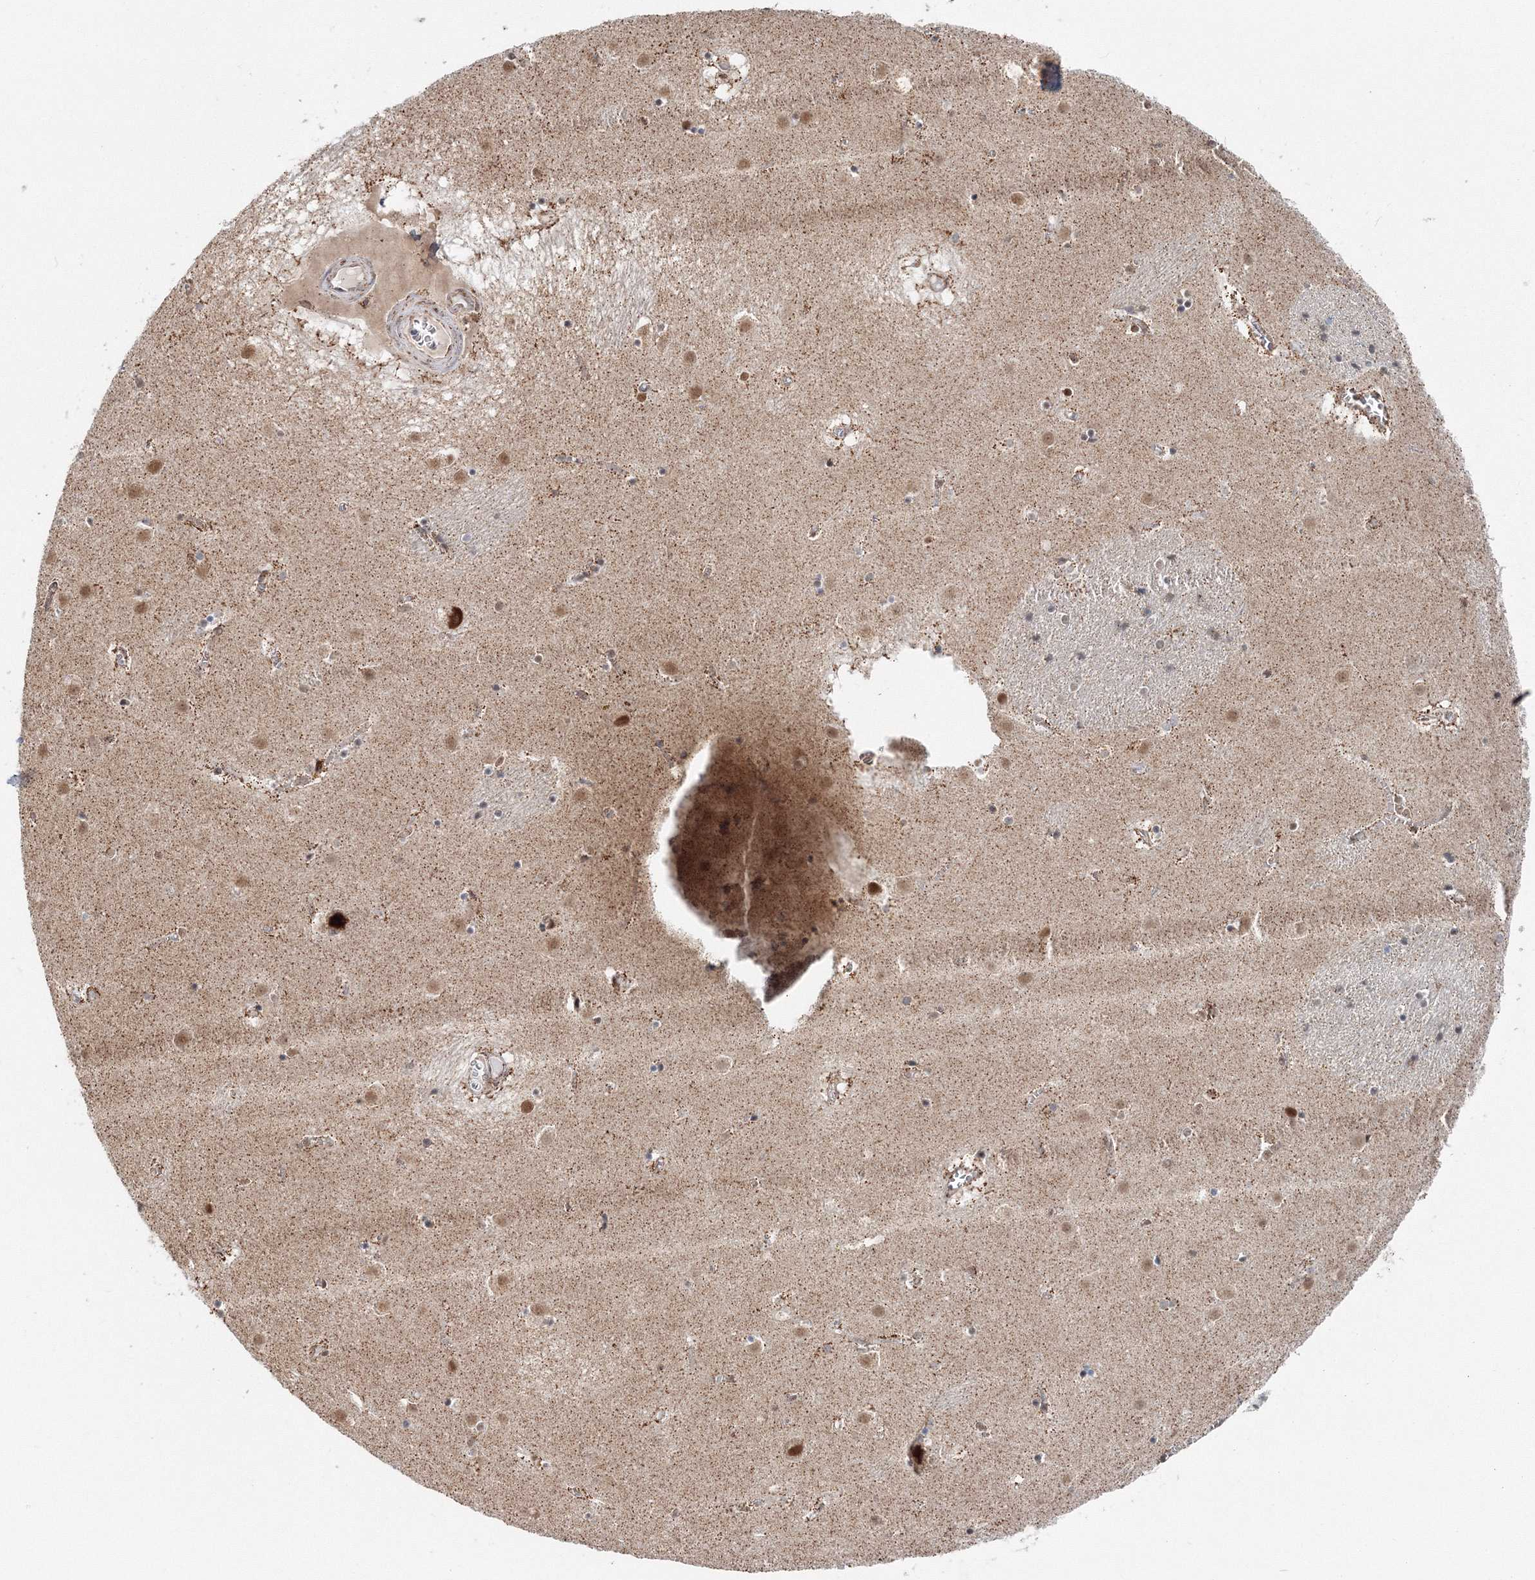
{"staining": {"intensity": "moderate", "quantity": "<25%", "location": "nuclear"}, "tissue": "caudate", "cell_type": "Glial cells", "image_type": "normal", "snomed": [{"axis": "morphology", "description": "Normal tissue, NOS"}, {"axis": "topography", "description": "Lateral ventricle wall"}], "caption": "Immunohistochemical staining of unremarkable caudate shows moderate nuclear protein staining in approximately <25% of glial cells. Immunohistochemistry stains the protein in brown and the nuclei are stained blue.", "gene": "PSMD6", "patient": {"sex": "male", "age": 70}}